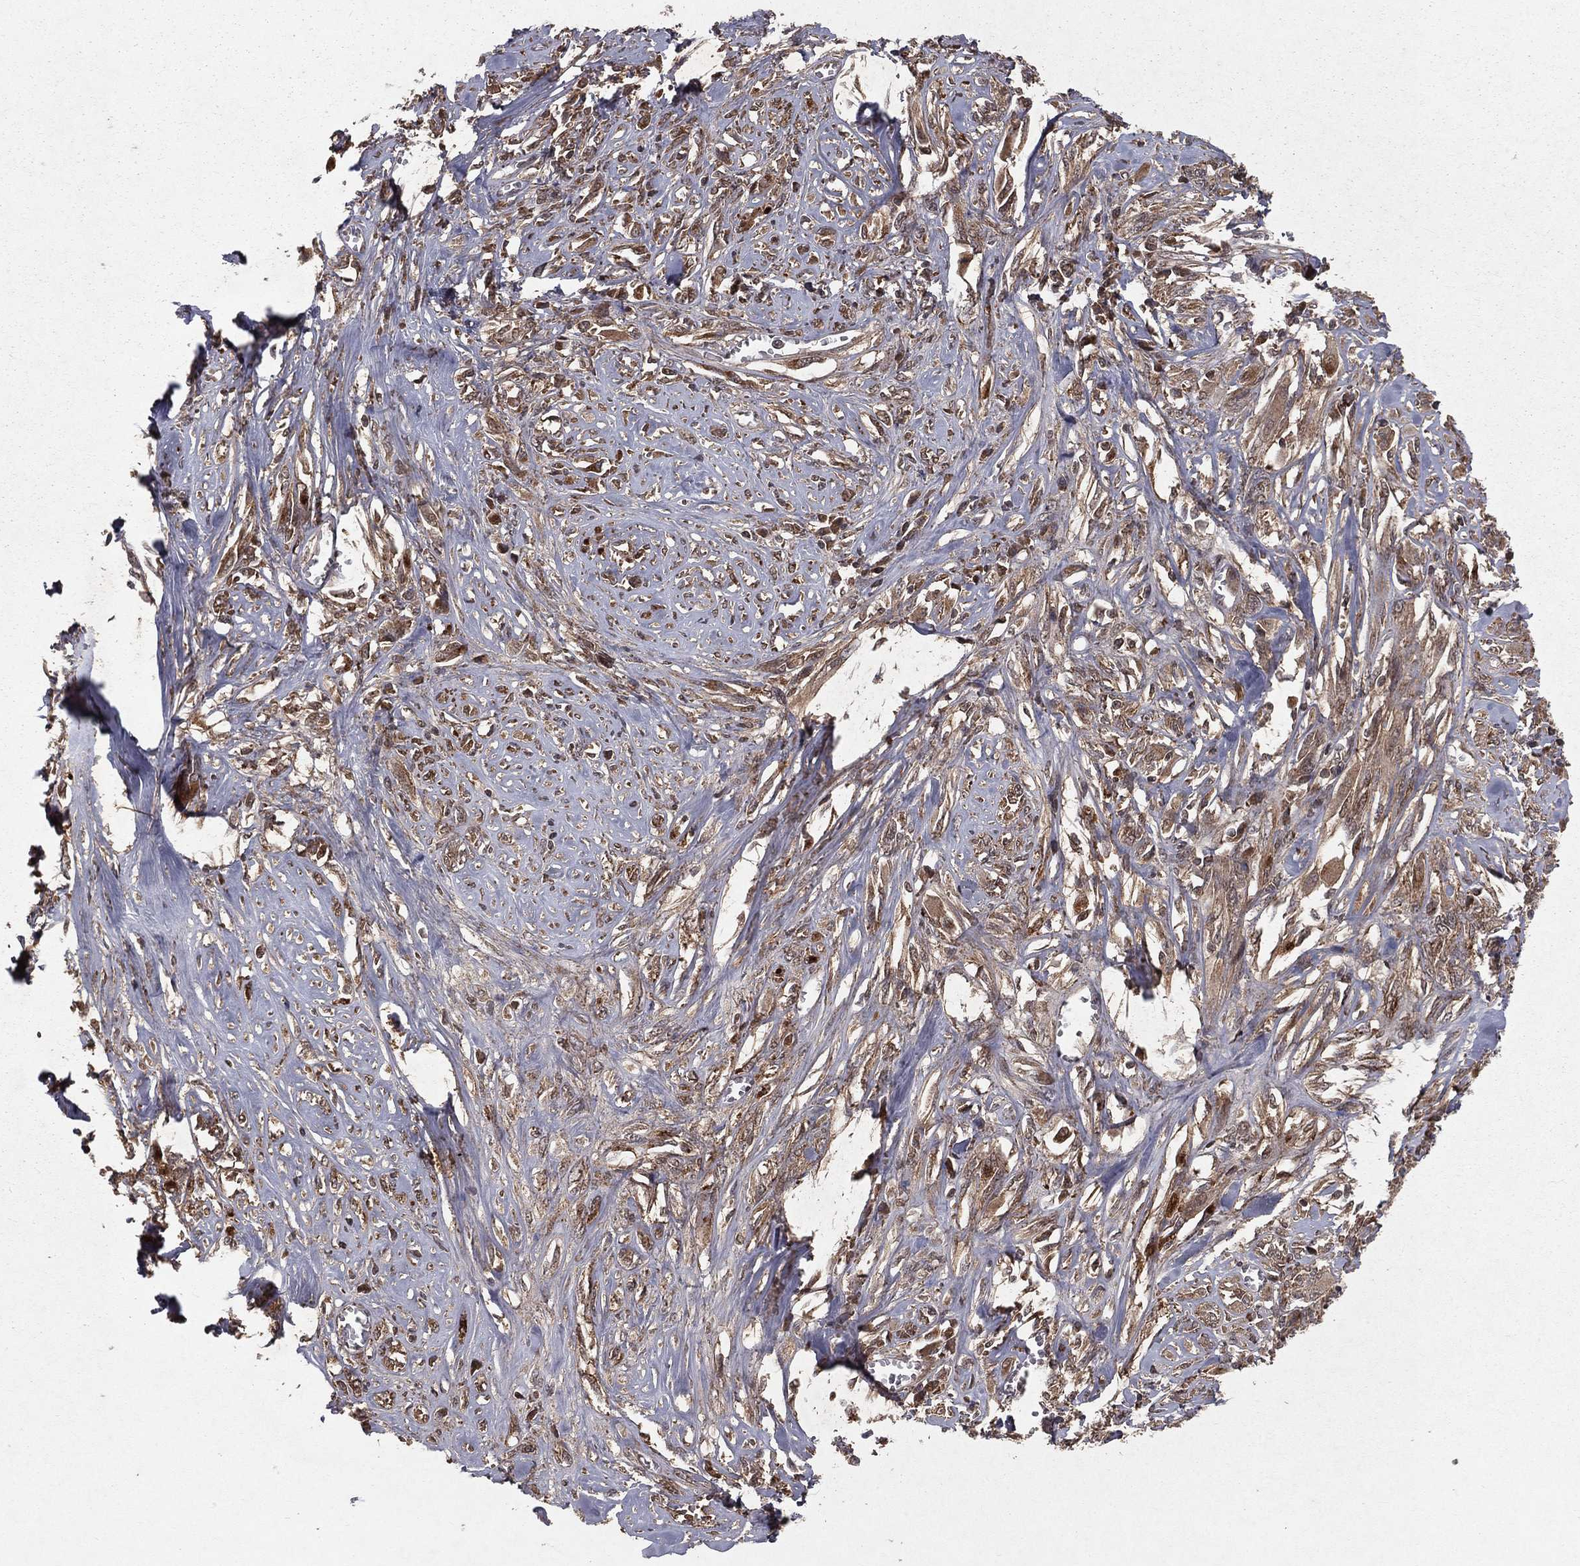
{"staining": {"intensity": "weak", "quantity": ">75%", "location": "cytoplasmic/membranous"}, "tissue": "melanoma", "cell_type": "Tumor cells", "image_type": "cancer", "snomed": [{"axis": "morphology", "description": "Malignant melanoma, NOS"}, {"axis": "topography", "description": "Skin"}], "caption": "Immunohistochemical staining of melanoma exhibits weak cytoplasmic/membranous protein expression in about >75% of tumor cells.", "gene": "ZDHHC15", "patient": {"sex": "female", "age": 91}}